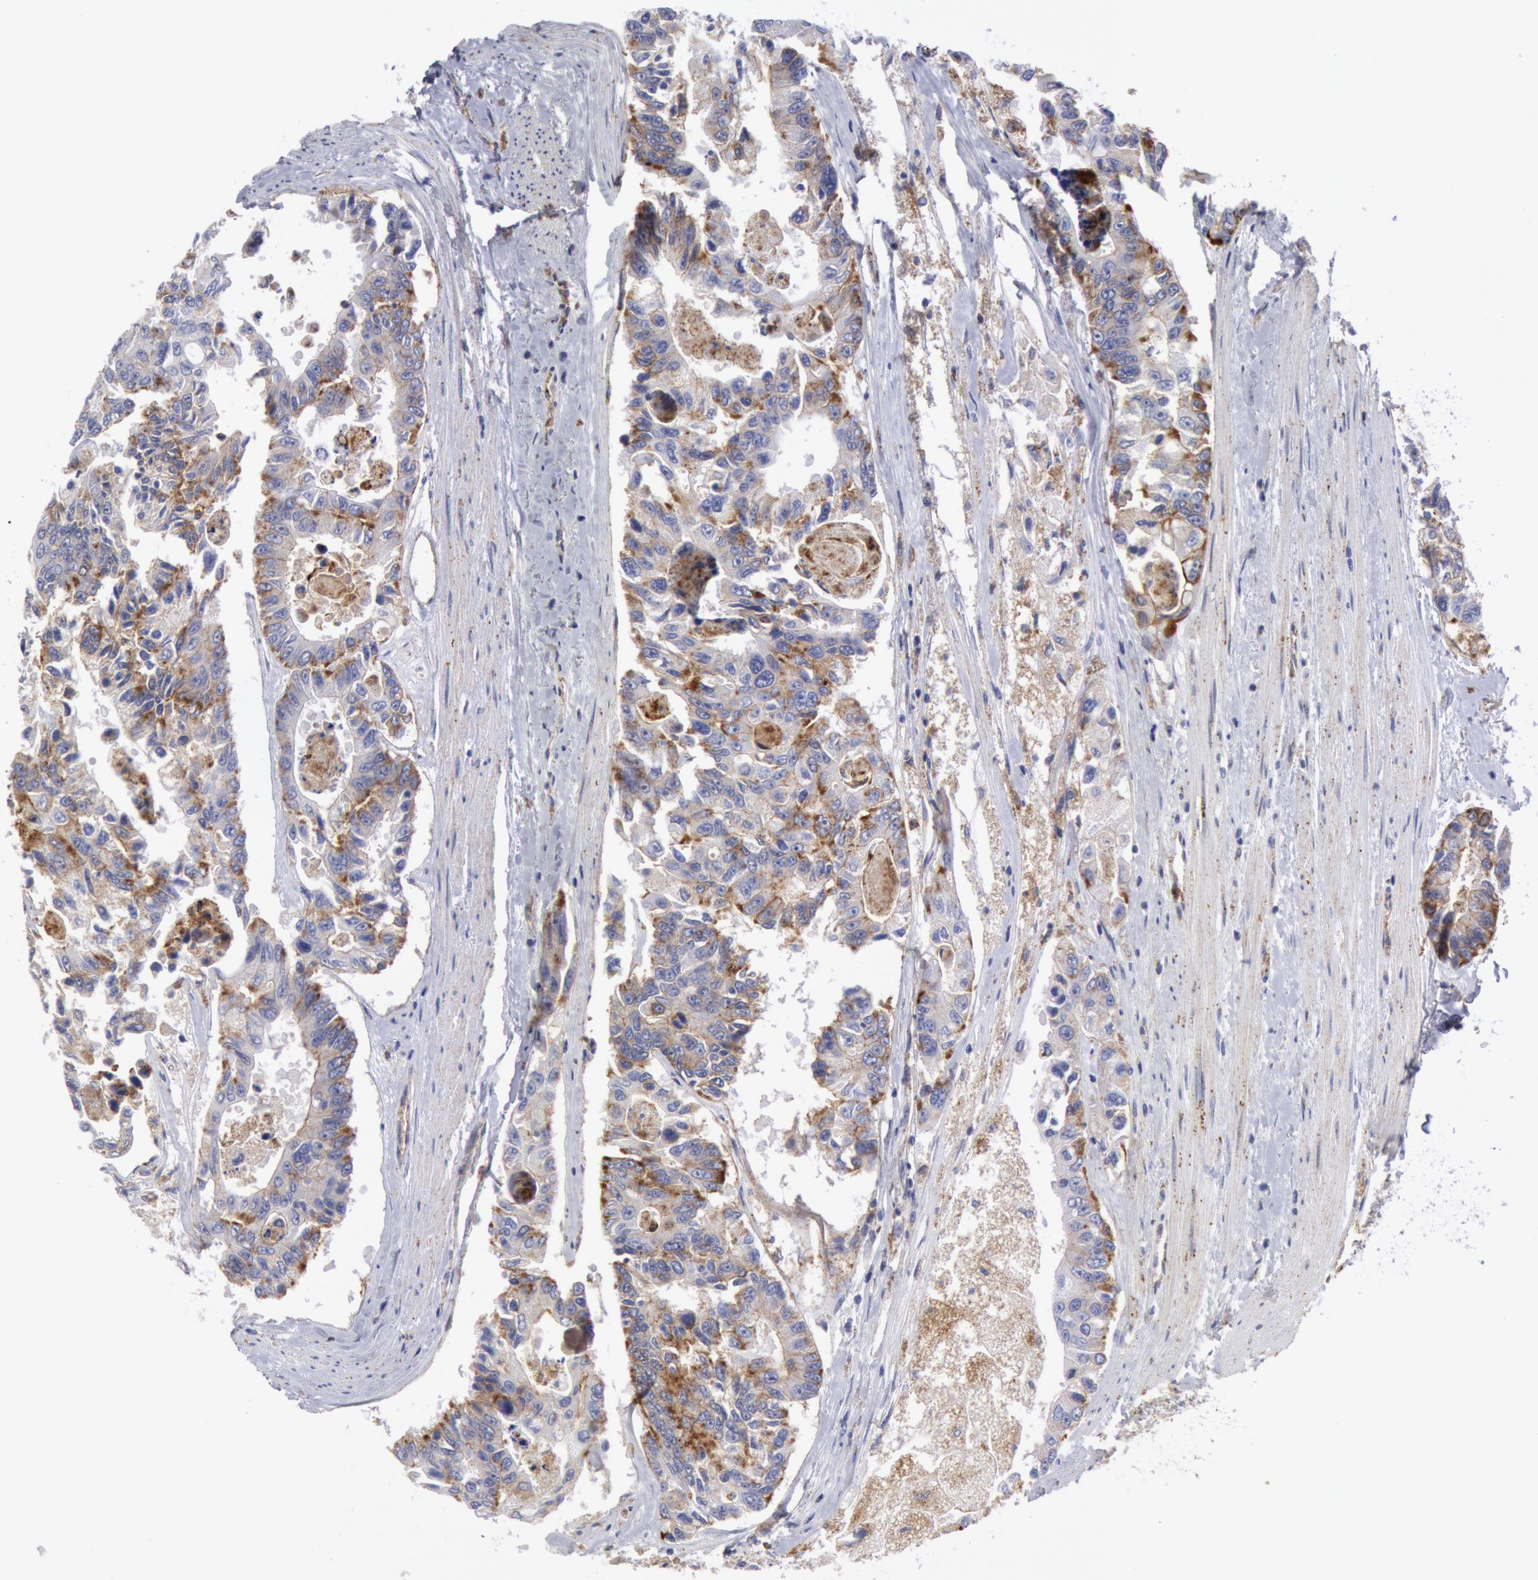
{"staining": {"intensity": "weak", "quantity": "25%-75%", "location": "cytoplasmic/membranous"}, "tissue": "colorectal cancer", "cell_type": "Tumor cells", "image_type": "cancer", "snomed": [{"axis": "morphology", "description": "Adenocarcinoma, NOS"}, {"axis": "topography", "description": "Colon"}], "caption": "Protein staining demonstrates weak cytoplasmic/membranous expression in approximately 25%-75% of tumor cells in colorectal cancer.", "gene": "FLOT1", "patient": {"sex": "female", "age": 86}}